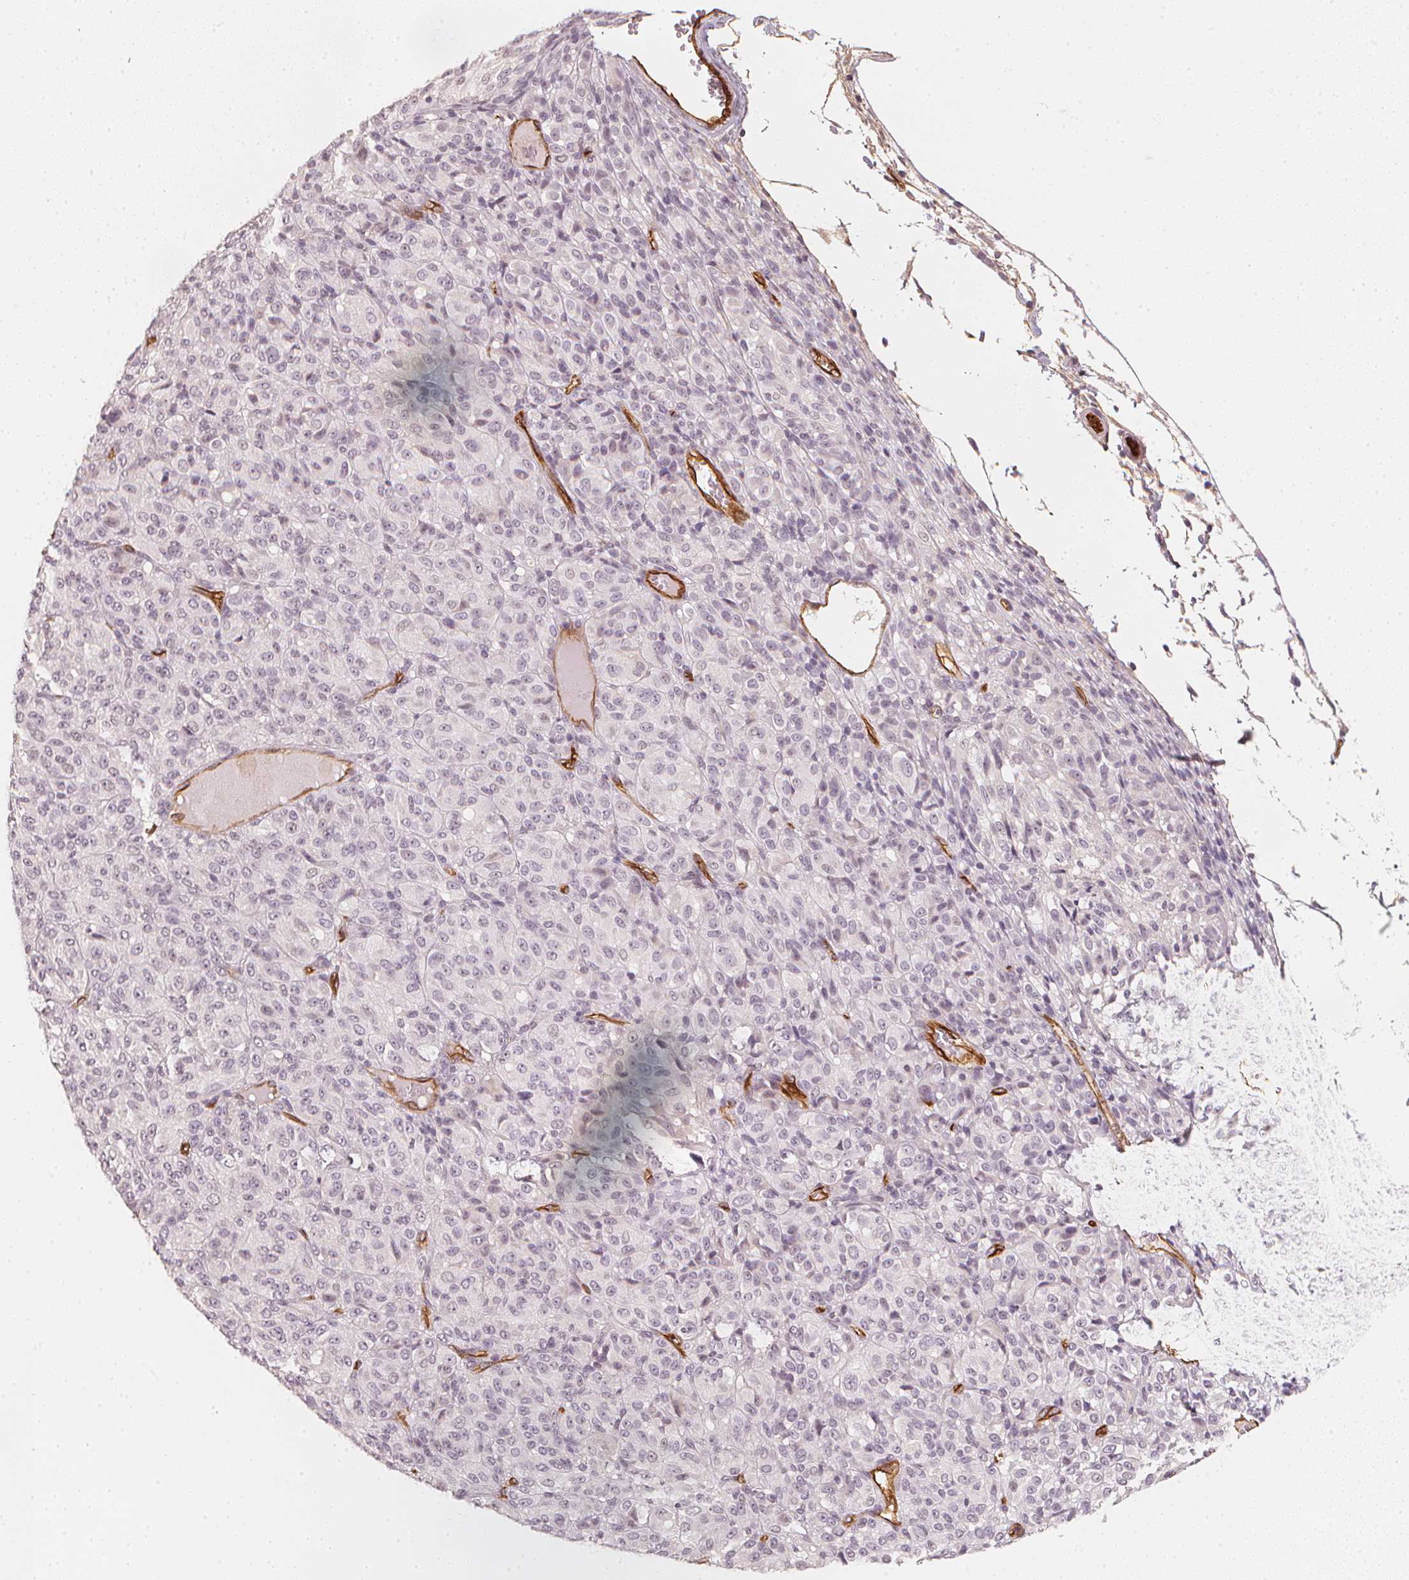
{"staining": {"intensity": "negative", "quantity": "none", "location": "none"}, "tissue": "melanoma", "cell_type": "Tumor cells", "image_type": "cancer", "snomed": [{"axis": "morphology", "description": "Malignant melanoma, Metastatic site"}, {"axis": "topography", "description": "Brain"}], "caption": "Photomicrograph shows no protein positivity in tumor cells of melanoma tissue.", "gene": "CIB1", "patient": {"sex": "female", "age": 56}}